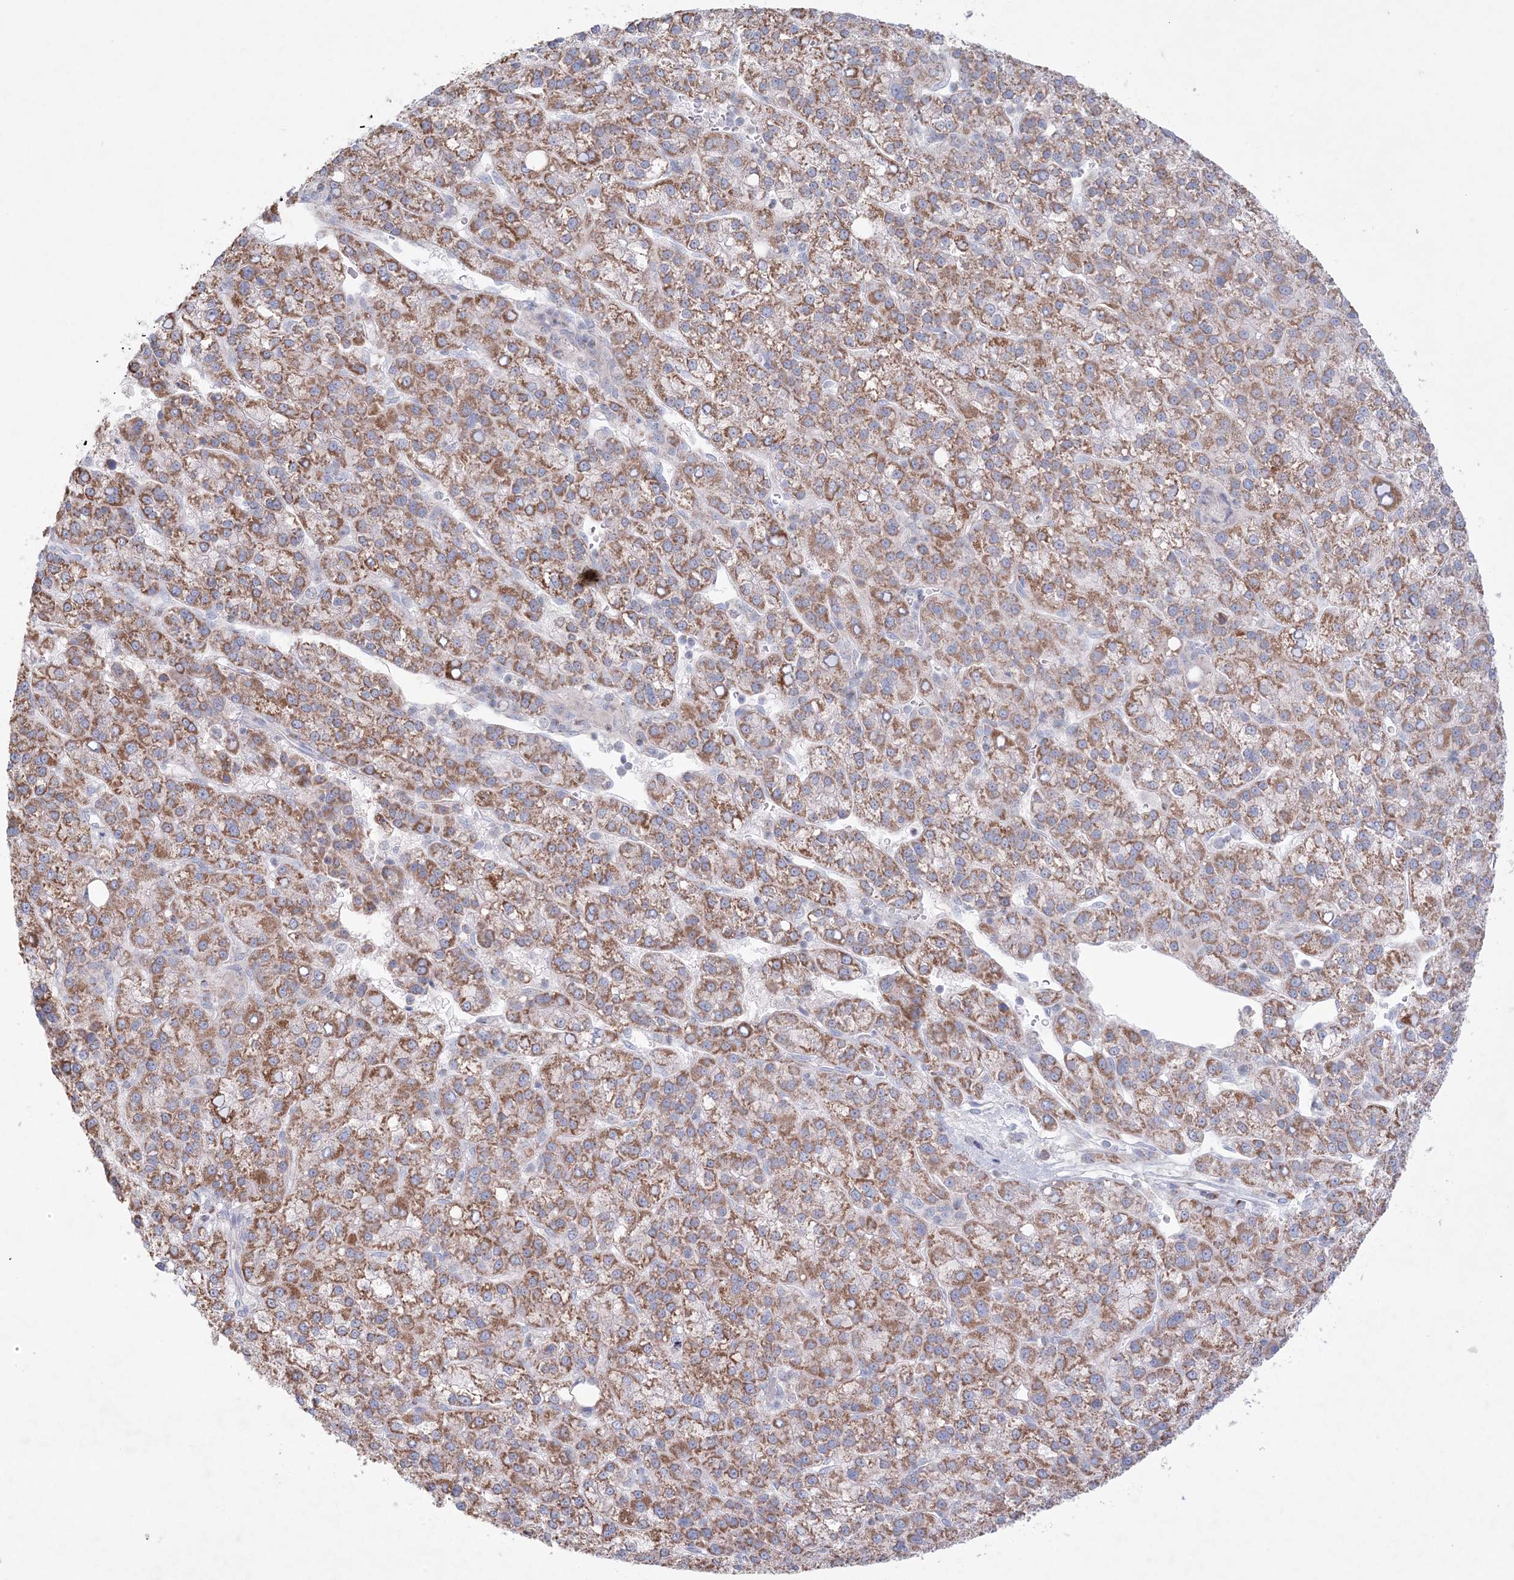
{"staining": {"intensity": "moderate", "quantity": ">75%", "location": "cytoplasmic/membranous"}, "tissue": "liver cancer", "cell_type": "Tumor cells", "image_type": "cancer", "snomed": [{"axis": "morphology", "description": "Carcinoma, Hepatocellular, NOS"}, {"axis": "topography", "description": "Liver"}], "caption": "Protein expression analysis of human liver cancer reveals moderate cytoplasmic/membranous staining in approximately >75% of tumor cells.", "gene": "KCTD6", "patient": {"sex": "female", "age": 58}}